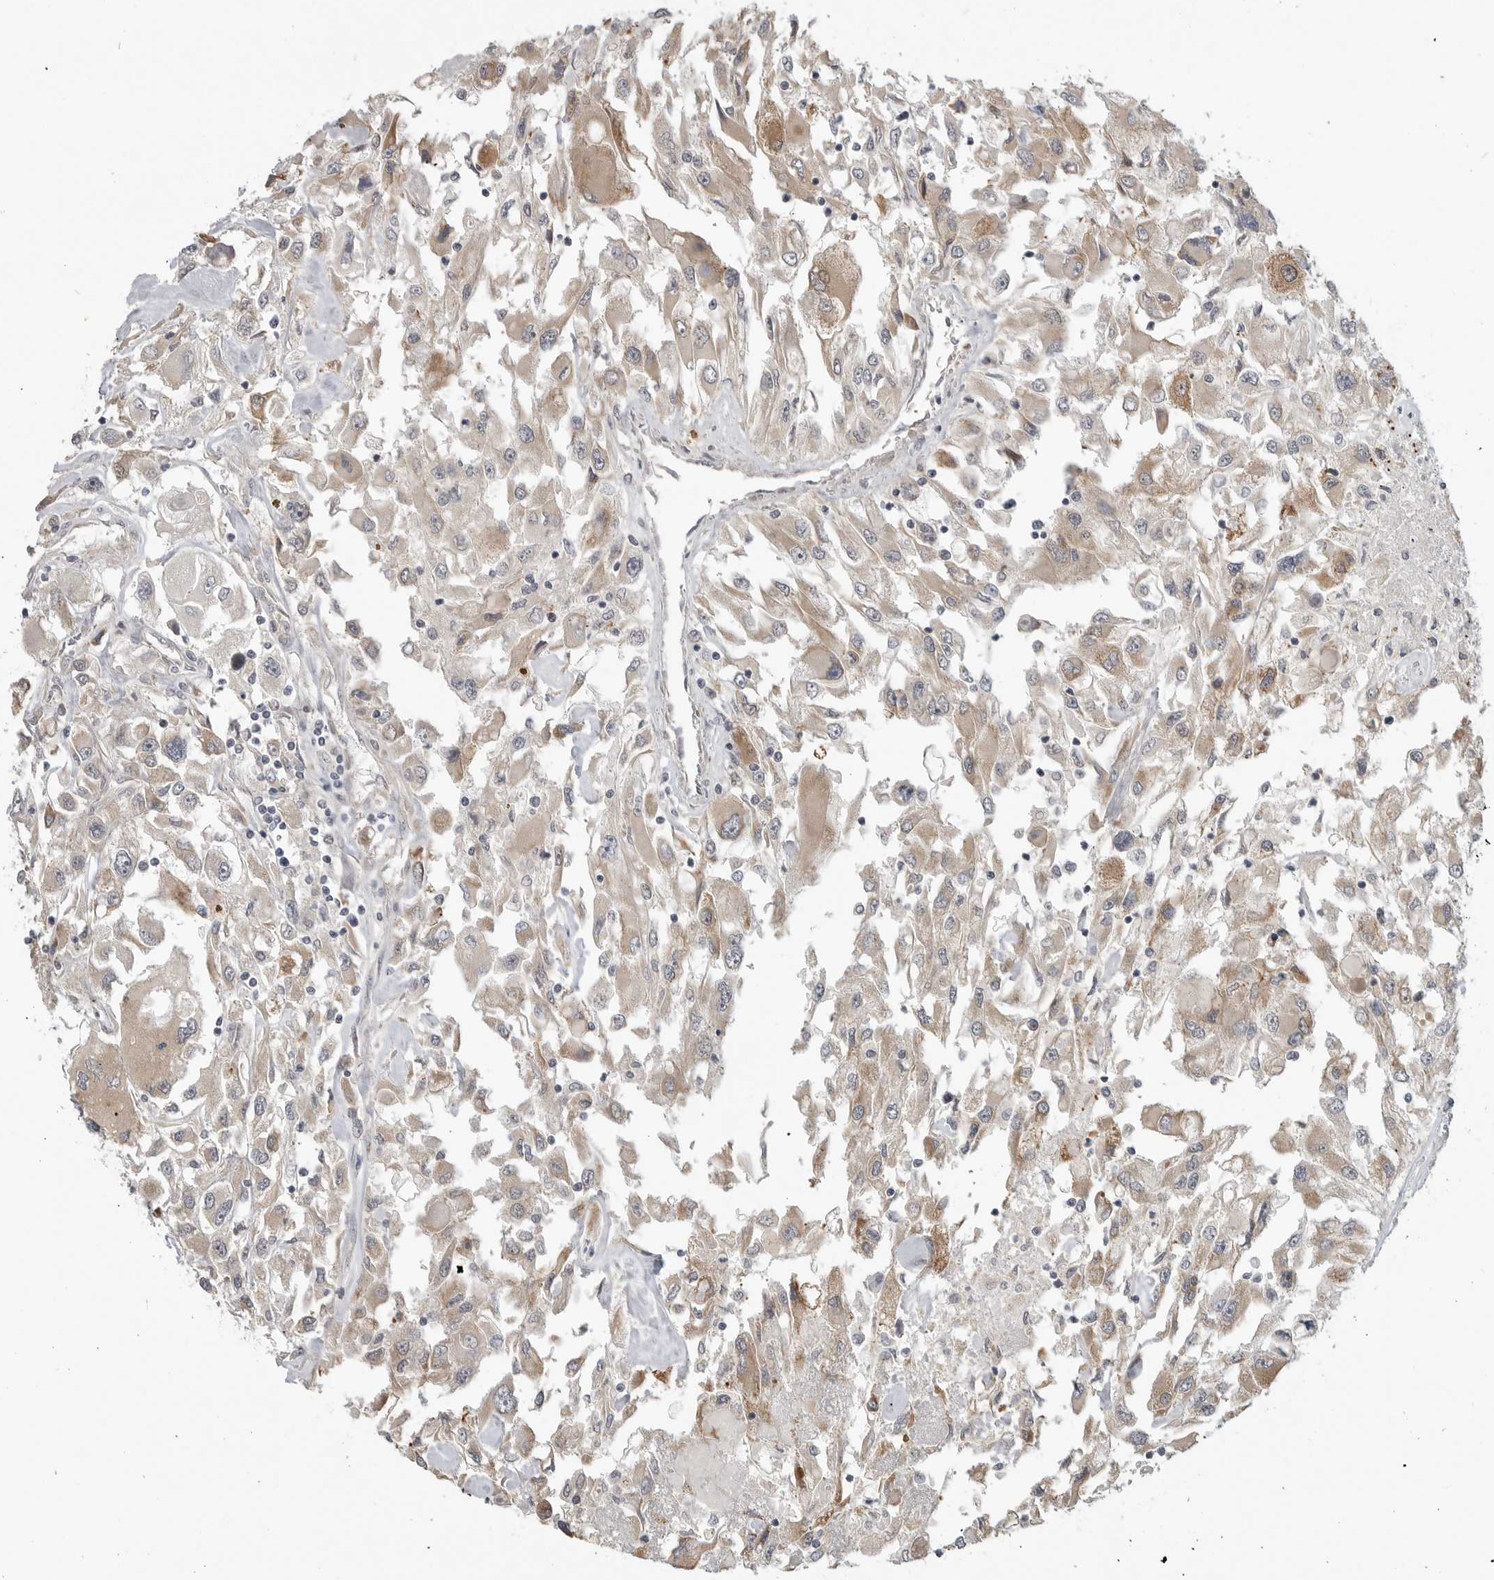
{"staining": {"intensity": "weak", "quantity": ">75%", "location": "cytoplasmic/membranous"}, "tissue": "renal cancer", "cell_type": "Tumor cells", "image_type": "cancer", "snomed": [{"axis": "morphology", "description": "Adenocarcinoma, NOS"}, {"axis": "topography", "description": "Kidney"}], "caption": "This photomicrograph shows immunohistochemistry staining of renal adenocarcinoma, with low weak cytoplasmic/membranous positivity in about >75% of tumor cells.", "gene": "CEP295NL", "patient": {"sex": "female", "age": 52}}